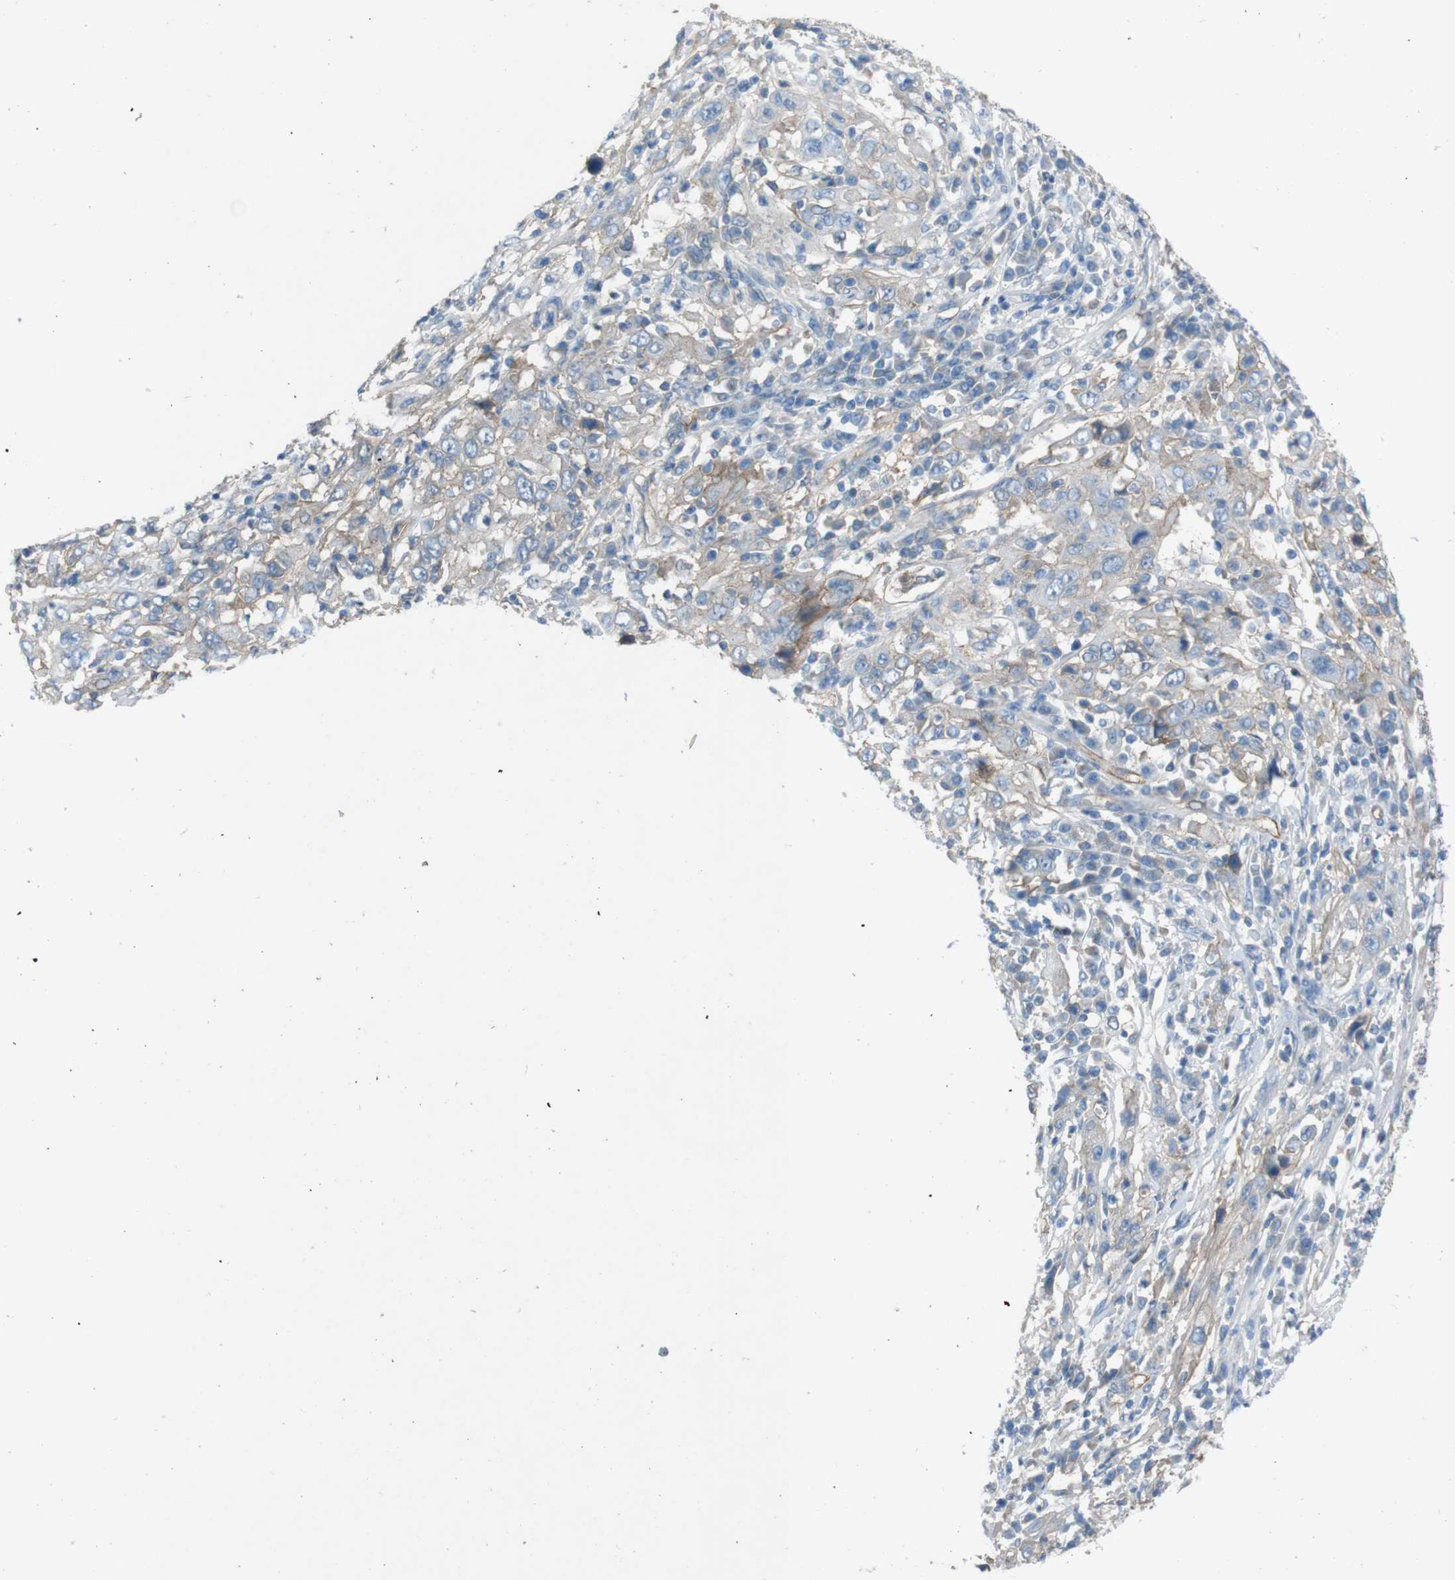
{"staining": {"intensity": "weak", "quantity": "<25%", "location": "cytoplasmic/membranous"}, "tissue": "cervical cancer", "cell_type": "Tumor cells", "image_type": "cancer", "snomed": [{"axis": "morphology", "description": "Squamous cell carcinoma, NOS"}, {"axis": "topography", "description": "Cervix"}], "caption": "A photomicrograph of human cervical cancer (squamous cell carcinoma) is negative for staining in tumor cells.", "gene": "PVR", "patient": {"sex": "female", "age": 46}}